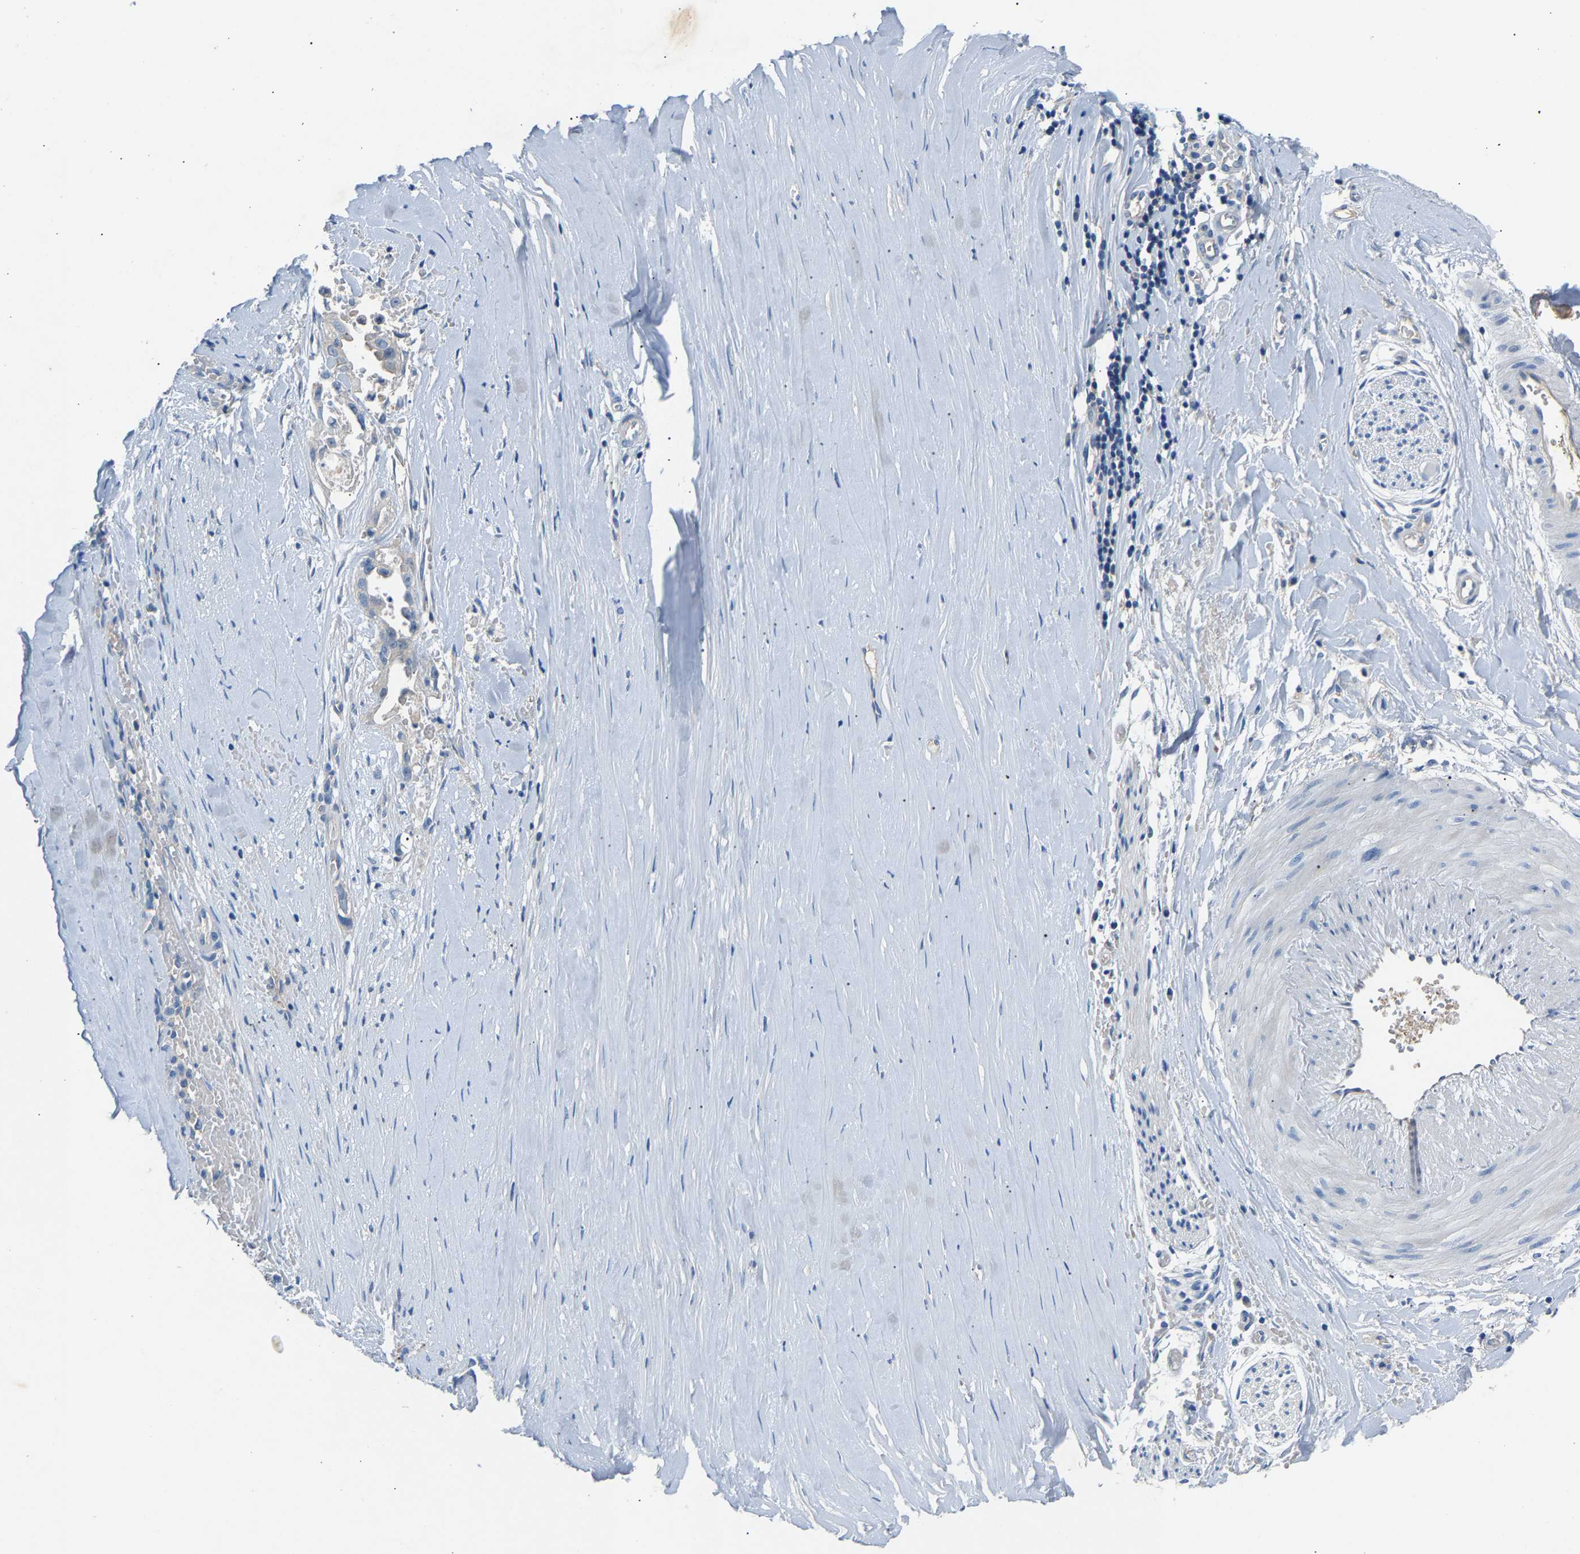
{"staining": {"intensity": "negative", "quantity": "none", "location": "none"}, "tissue": "liver cancer", "cell_type": "Tumor cells", "image_type": "cancer", "snomed": [{"axis": "morphology", "description": "Cholangiocarcinoma"}, {"axis": "topography", "description": "Liver"}], "caption": "The image shows no significant expression in tumor cells of liver cancer (cholangiocarcinoma).", "gene": "DNAAF5", "patient": {"sex": "female", "age": 70}}